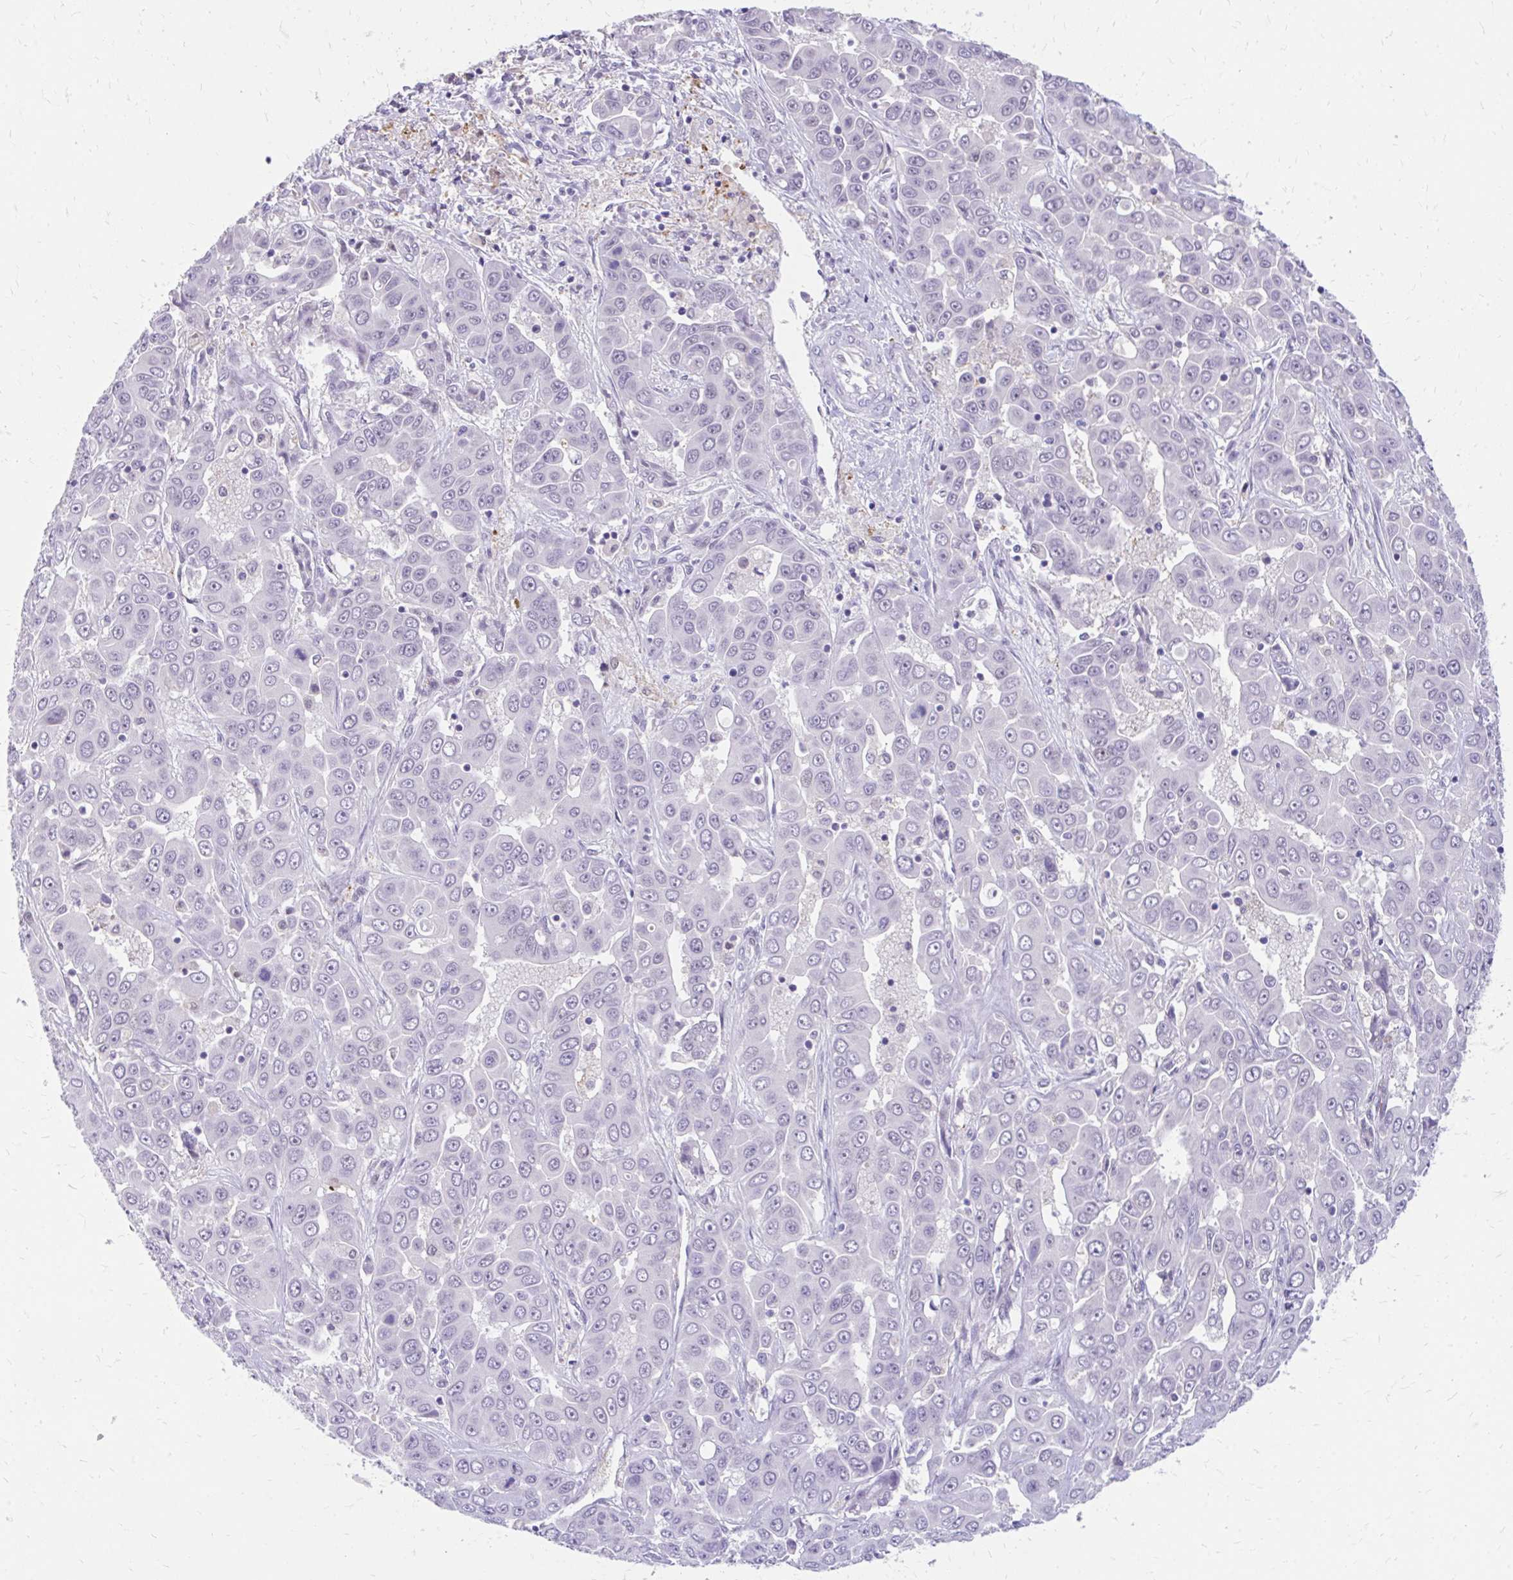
{"staining": {"intensity": "negative", "quantity": "none", "location": "none"}, "tissue": "liver cancer", "cell_type": "Tumor cells", "image_type": "cancer", "snomed": [{"axis": "morphology", "description": "Cholangiocarcinoma"}, {"axis": "topography", "description": "Liver"}], "caption": "Liver cancer (cholangiocarcinoma) was stained to show a protein in brown. There is no significant expression in tumor cells.", "gene": "GLB1L2", "patient": {"sex": "female", "age": 52}}